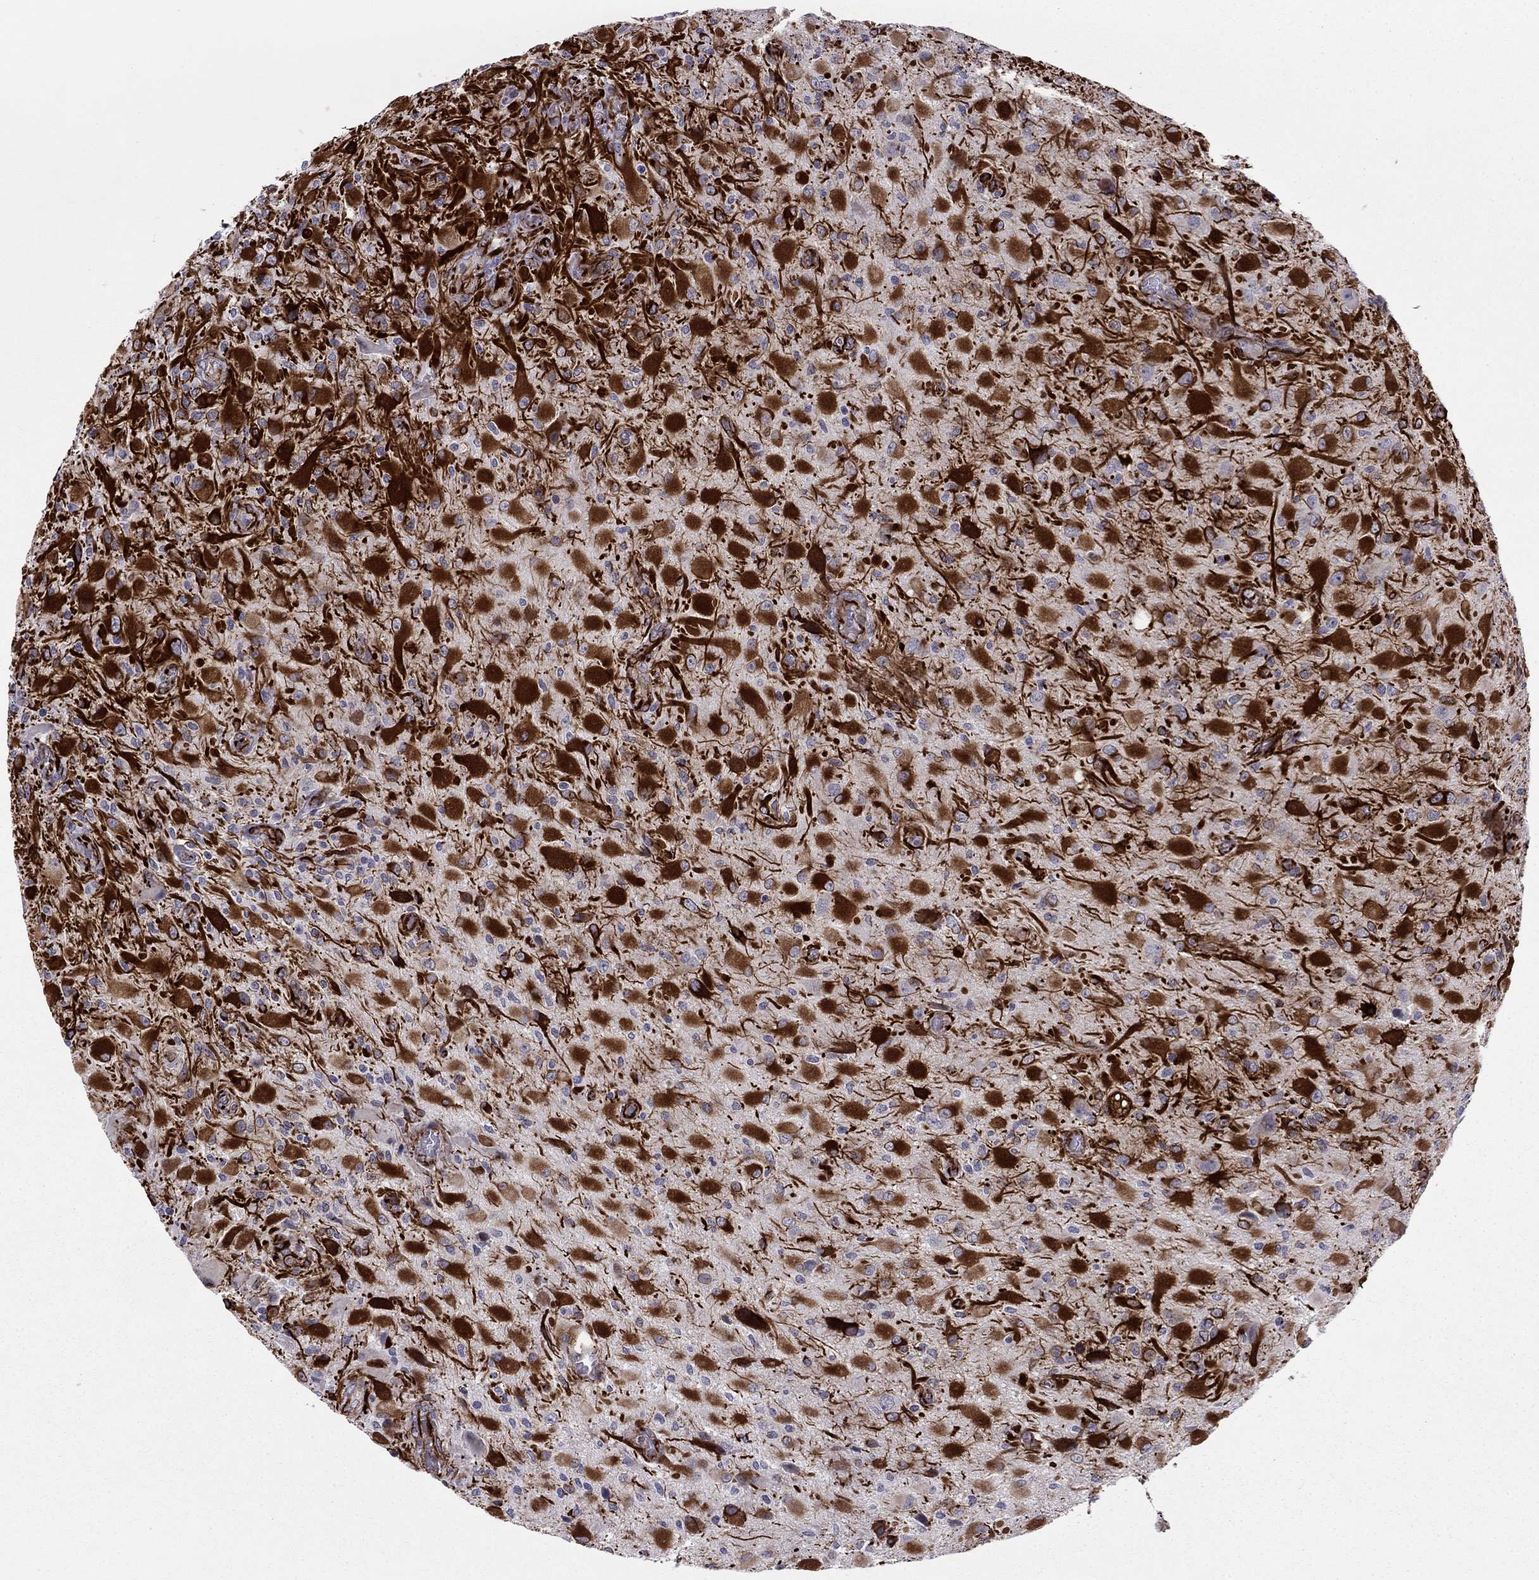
{"staining": {"intensity": "strong", "quantity": ">75%", "location": "cytoplasmic/membranous"}, "tissue": "glioma", "cell_type": "Tumor cells", "image_type": "cancer", "snomed": [{"axis": "morphology", "description": "Glioma, malignant, High grade"}, {"axis": "topography", "description": "Cerebral cortex"}], "caption": "Malignant high-grade glioma tissue exhibits strong cytoplasmic/membranous expression in approximately >75% of tumor cells, visualized by immunohistochemistry. The staining was performed using DAB to visualize the protein expression in brown, while the nuclei were stained in blue with hematoxylin (Magnification: 20x).", "gene": "ANKS4B", "patient": {"sex": "male", "age": 35}}